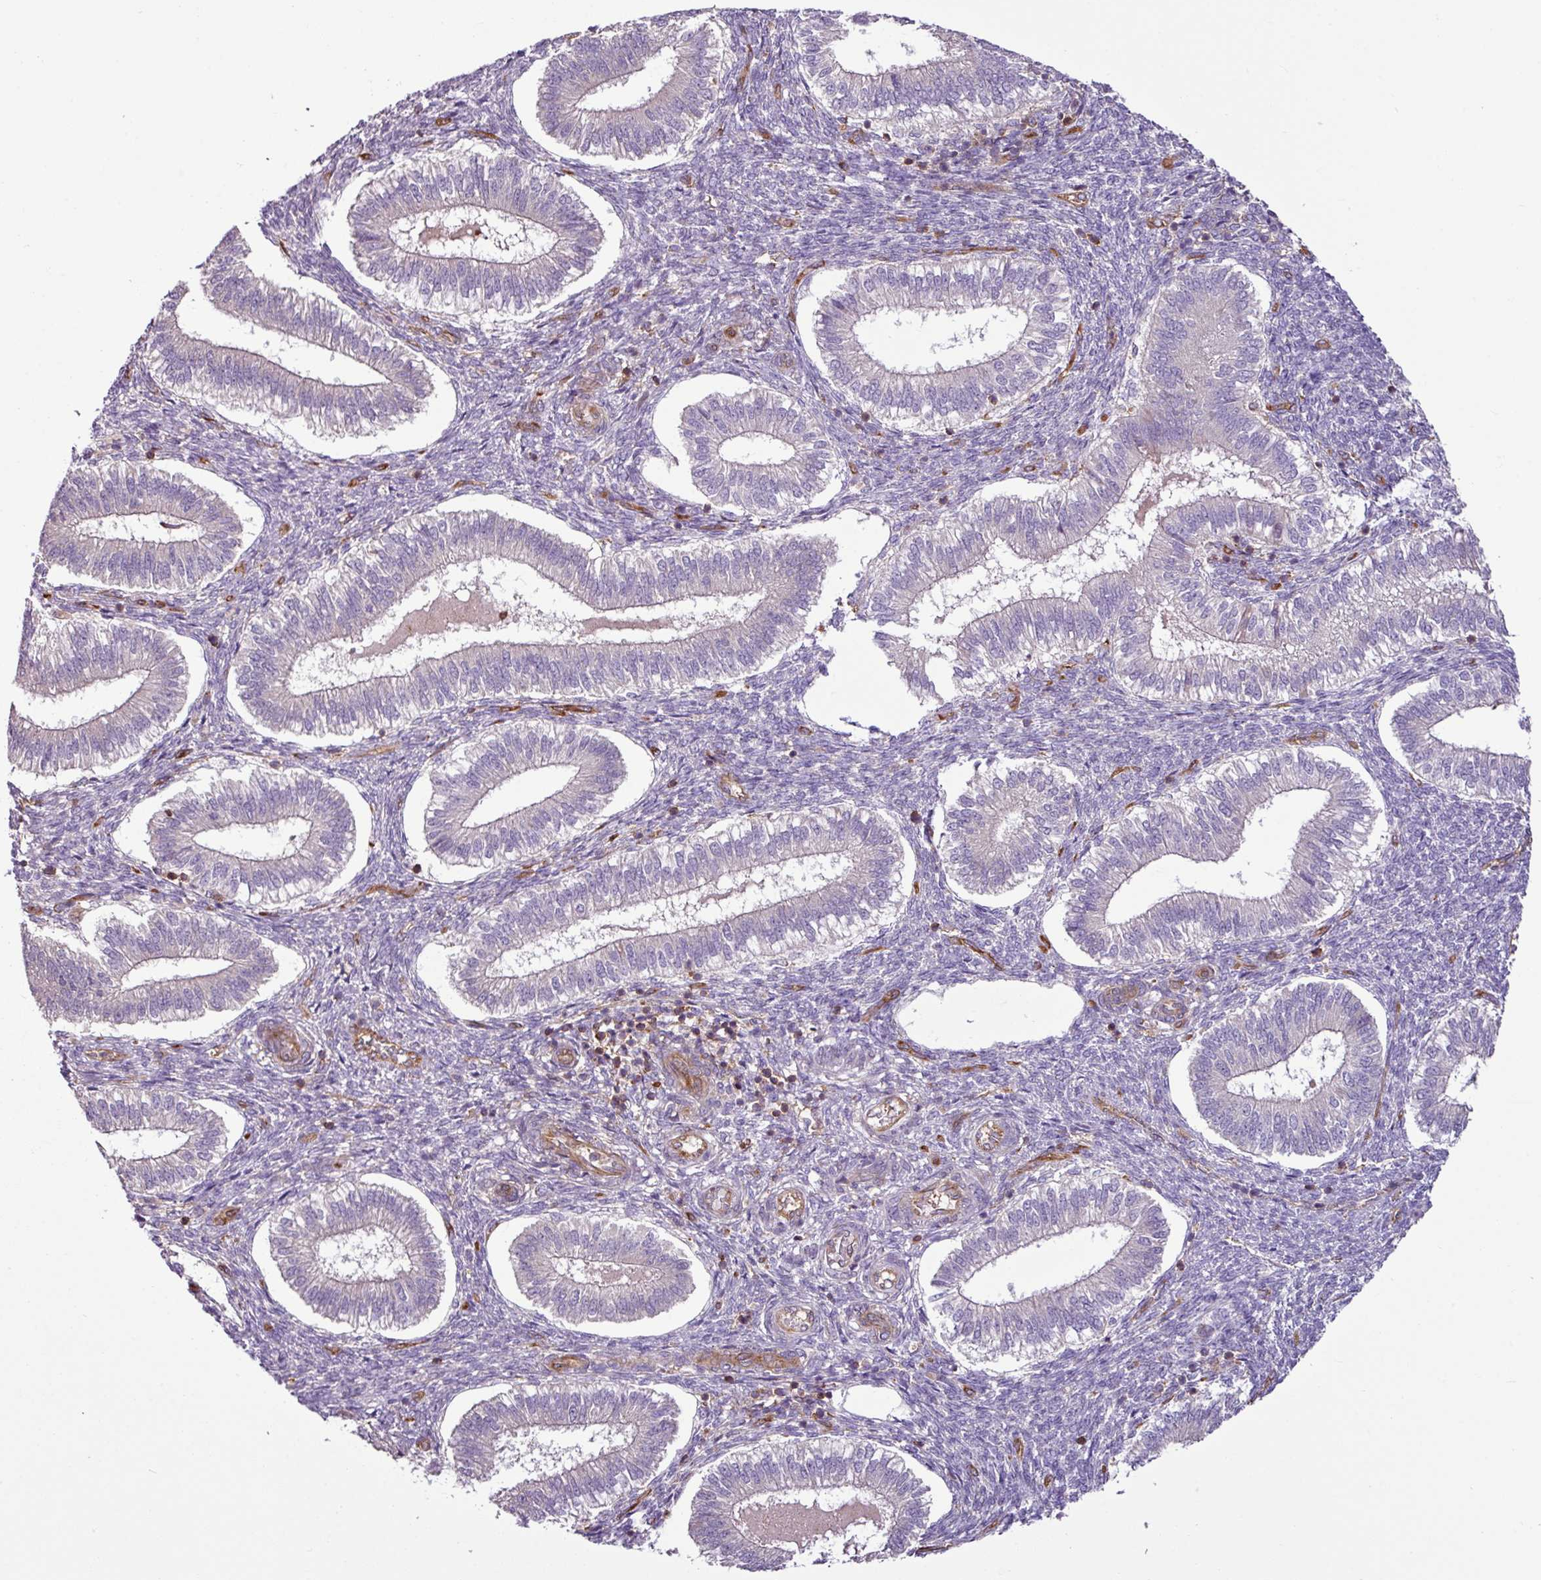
{"staining": {"intensity": "negative", "quantity": "none", "location": "none"}, "tissue": "endometrium", "cell_type": "Cells in endometrial stroma", "image_type": "normal", "snomed": [{"axis": "morphology", "description": "Normal tissue, NOS"}, {"axis": "topography", "description": "Endometrium"}], "caption": "Immunohistochemistry histopathology image of normal endometrium: endometrium stained with DAB (3,3'-diaminobenzidine) demonstrates no significant protein positivity in cells in endometrial stroma. The staining was performed using DAB (3,3'-diaminobenzidine) to visualize the protein expression in brown, while the nuclei were stained in blue with hematoxylin (Magnification: 20x).", "gene": "ZNF106", "patient": {"sex": "female", "age": 25}}